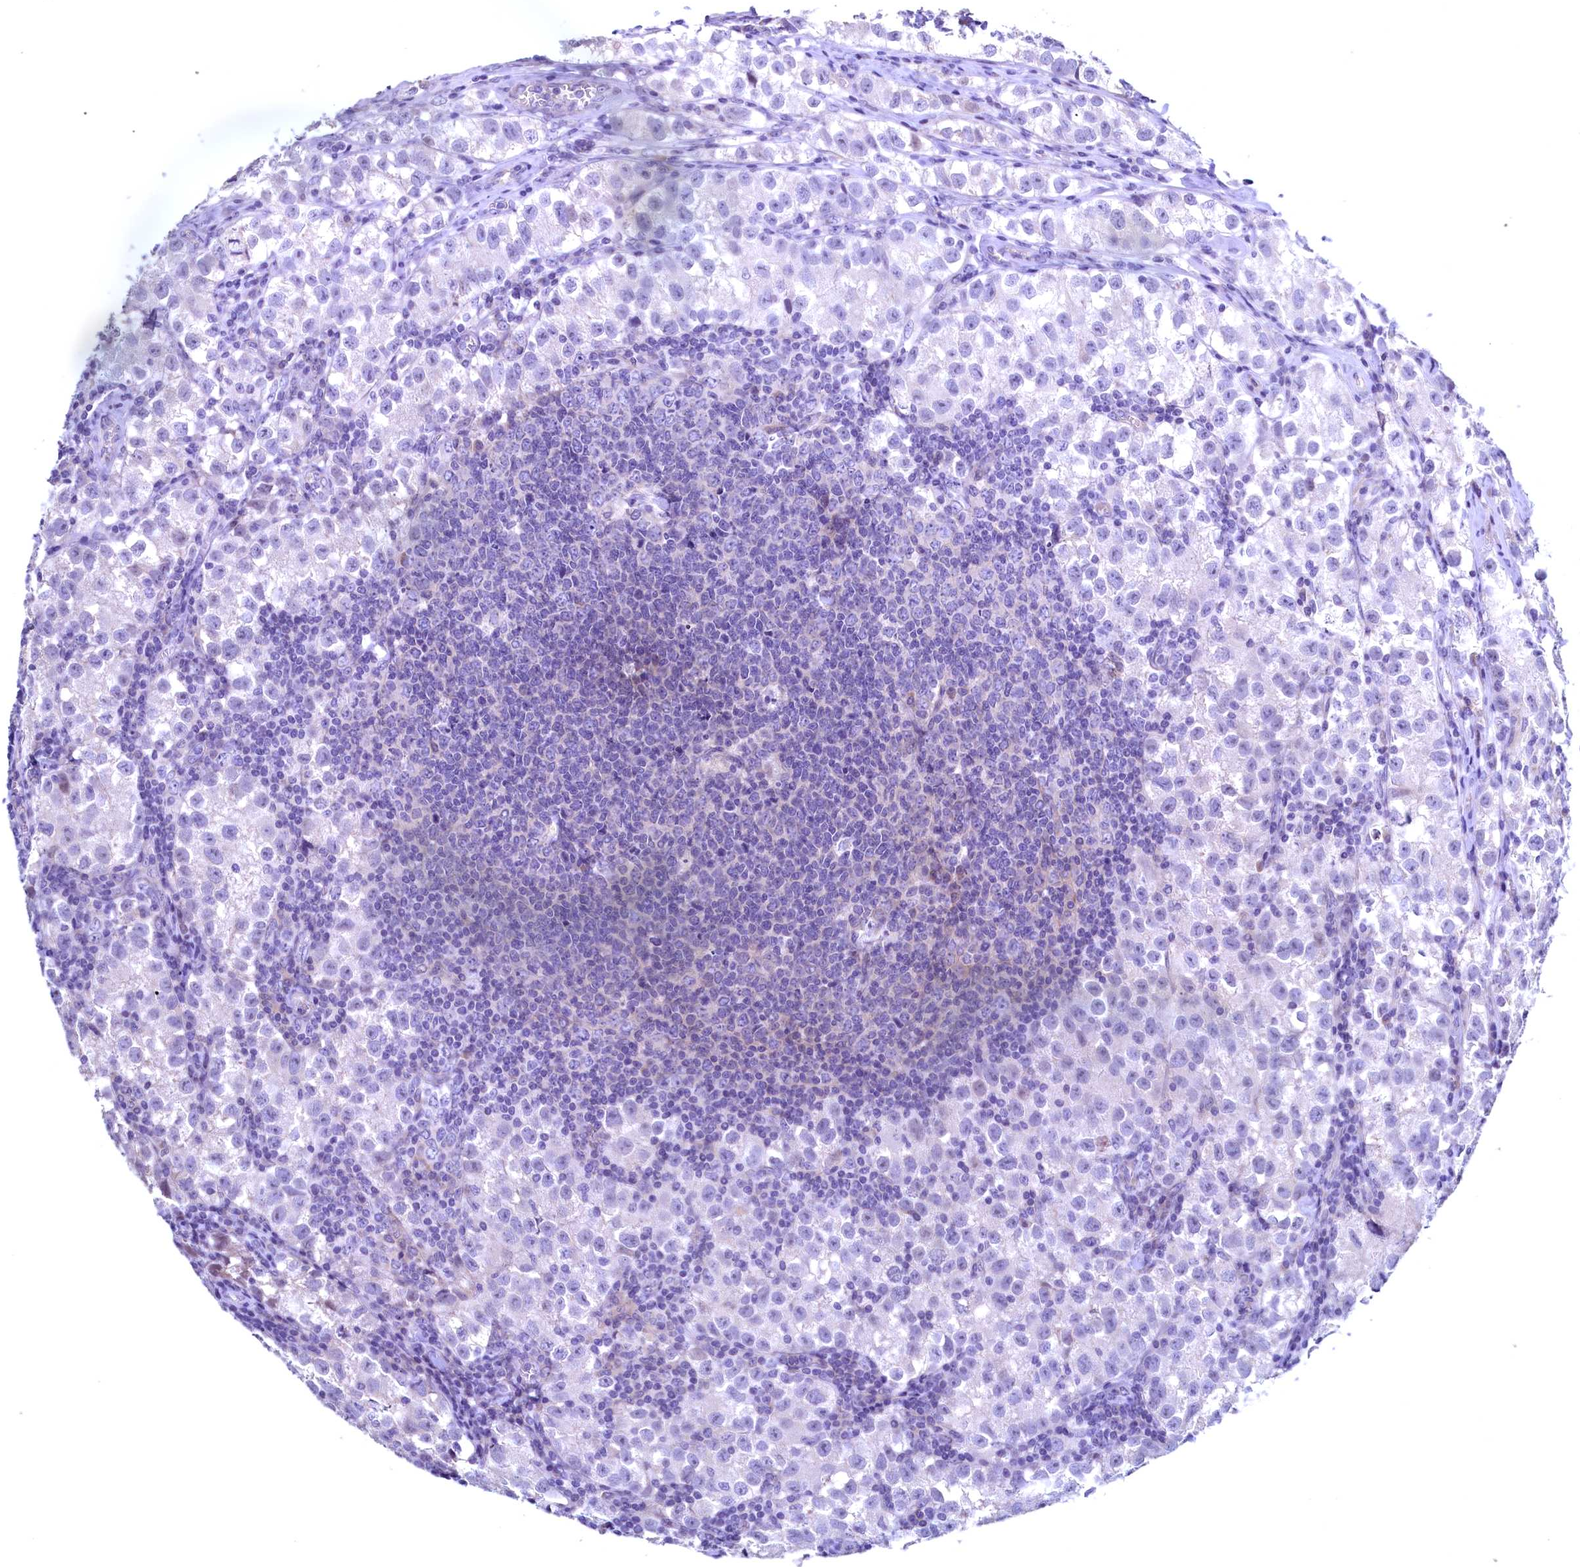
{"staining": {"intensity": "negative", "quantity": "none", "location": "none"}, "tissue": "testis cancer", "cell_type": "Tumor cells", "image_type": "cancer", "snomed": [{"axis": "morphology", "description": "Seminoma, NOS"}, {"axis": "morphology", "description": "Carcinoma, Embryonal, NOS"}, {"axis": "topography", "description": "Testis"}], "caption": "Testis cancer stained for a protein using immunohistochemistry exhibits no staining tumor cells.", "gene": "MAP1LC3A", "patient": {"sex": "male", "age": 43}}